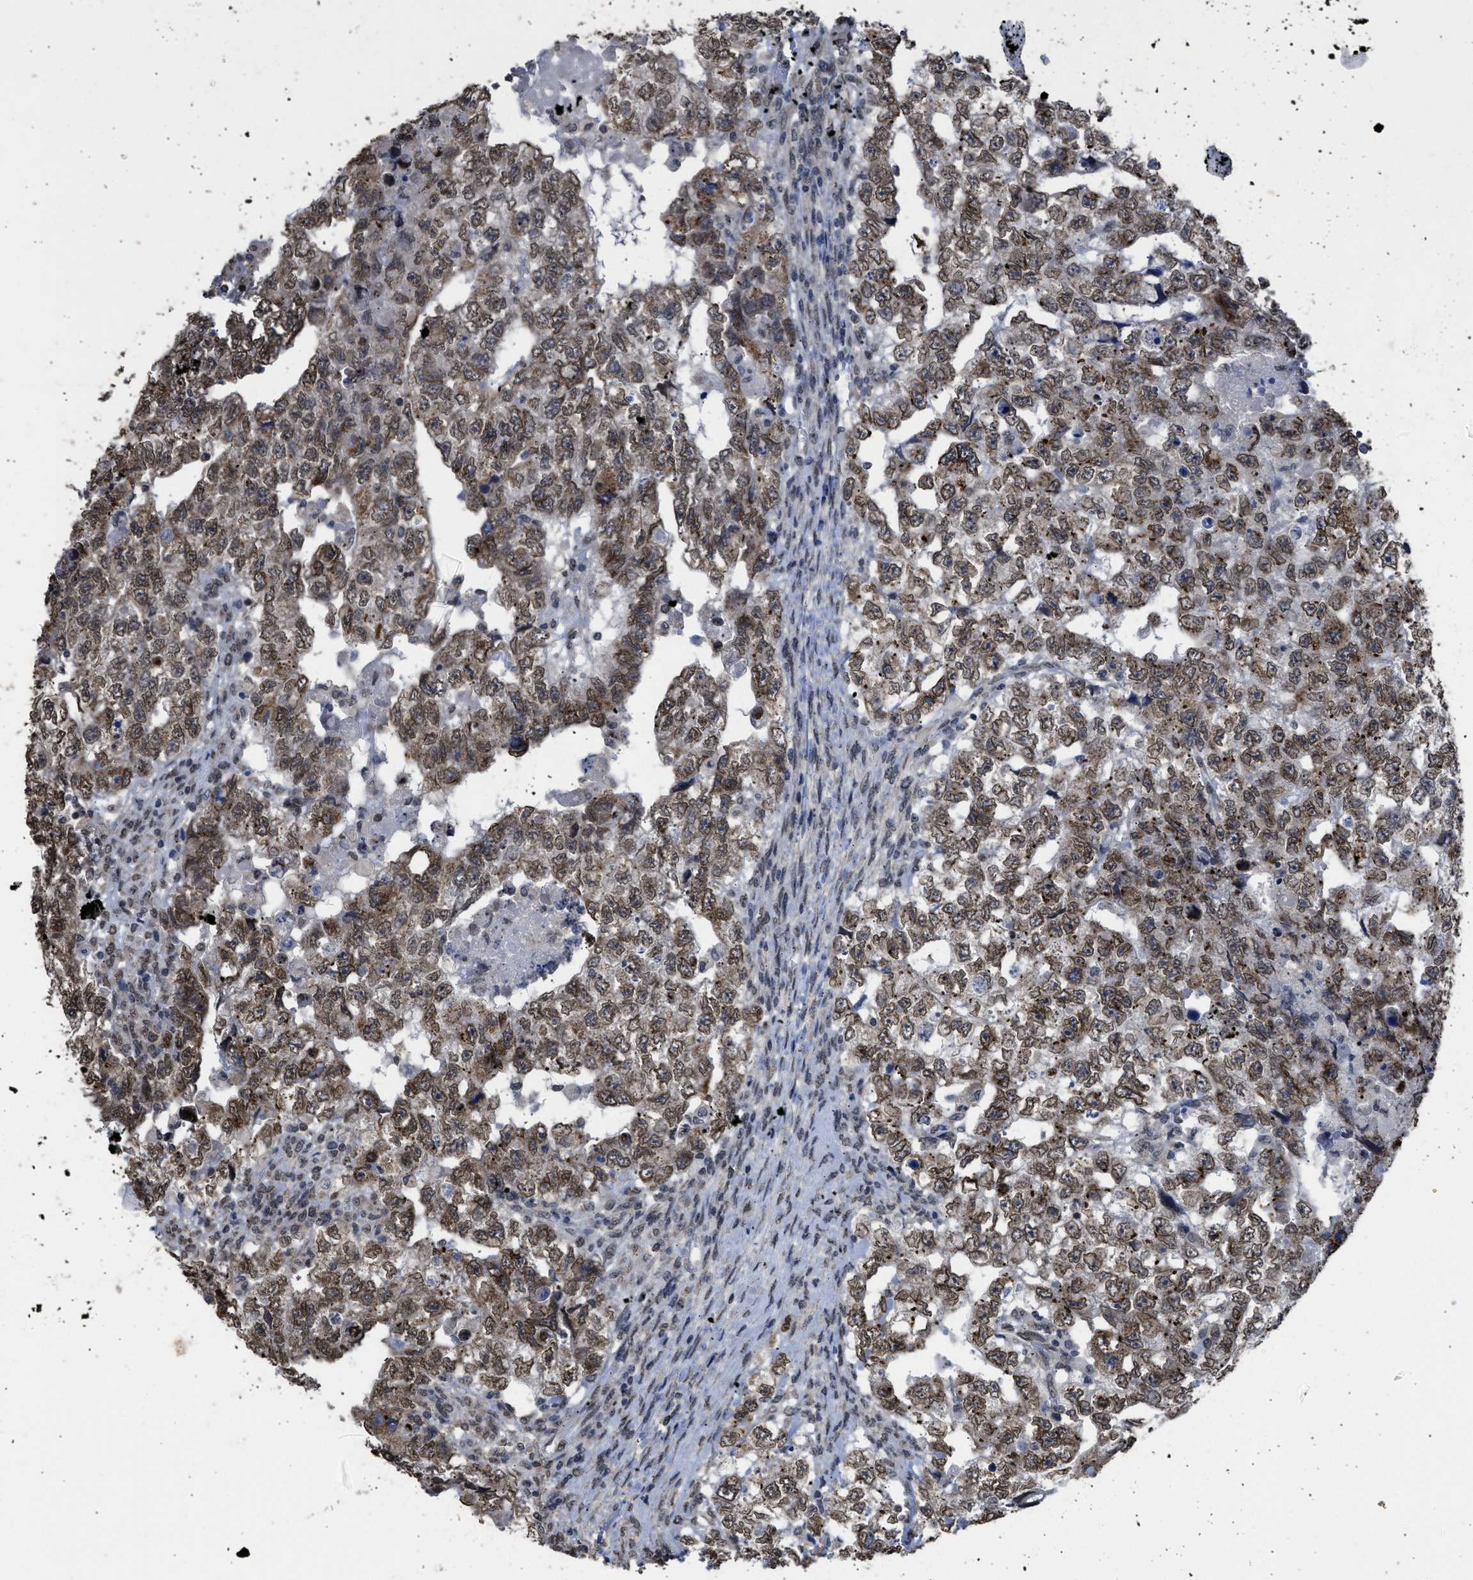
{"staining": {"intensity": "moderate", "quantity": ">75%", "location": "cytoplasmic/membranous,nuclear"}, "tissue": "testis cancer", "cell_type": "Tumor cells", "image_type": "cancer", "snomed": [{"axis": "morphology", "description": "Carcinoma, Embryonal, NOS"}, {"axis": "topography", "description": "Testis"}], "caption": "A photomicrograph of testis embryonal carcinoma stained for a protein displays moderate cytoplasmic/membranous and nuclear brown staining in tumor cells.", "gene": "NUP35", "patient": {"sex": "male", "age": 36}}